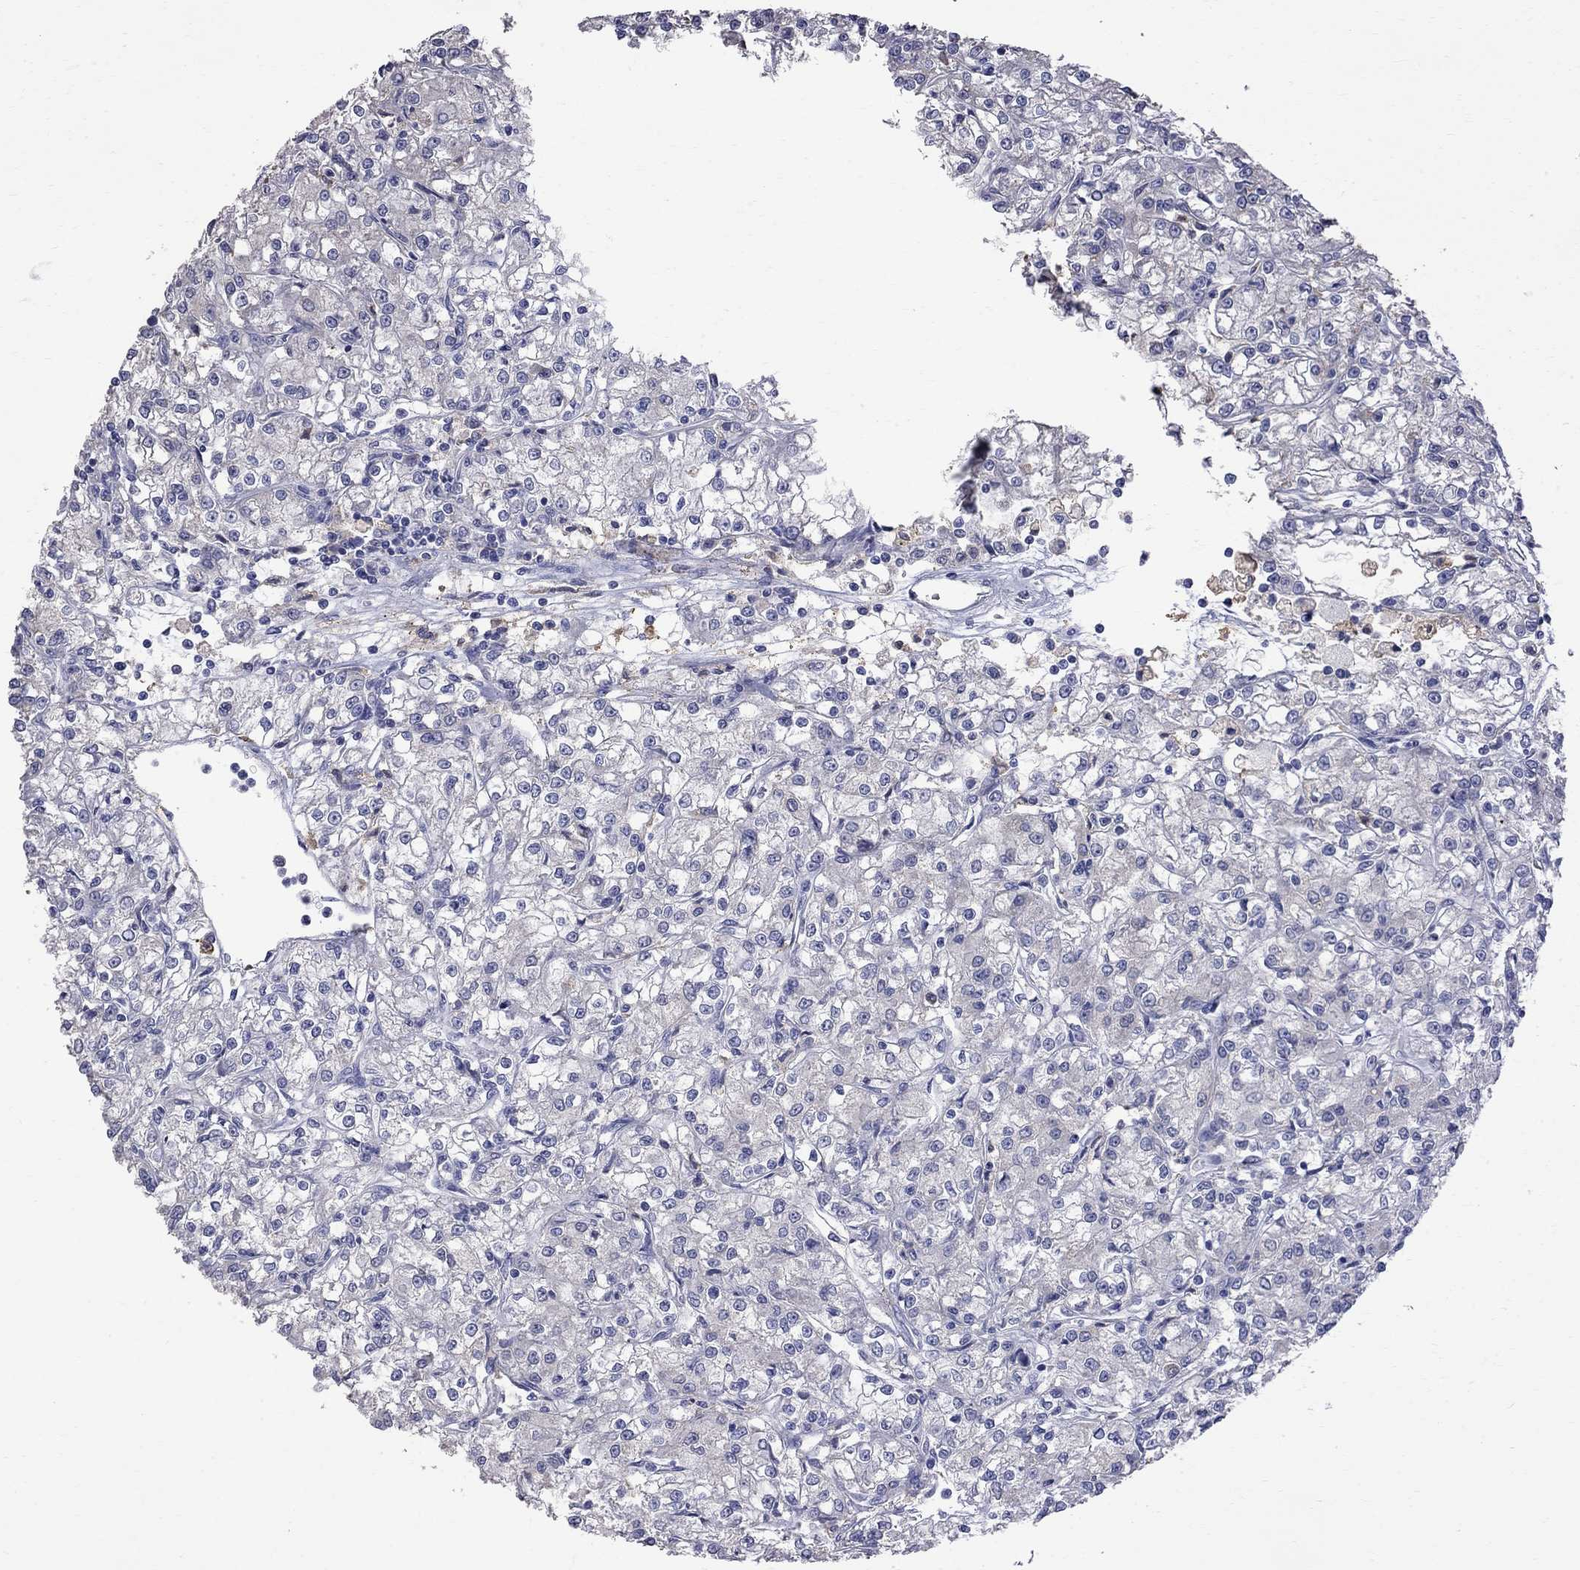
{"staining": {"intensity": "negative", "quantity": "none", "location": "none"}, "tissue": "renal cancer", "cell_type": "Tumor cells", "image_type": "cancer", "snomed": [{"axis": "morphology", "description": "Adenocarcinoma, NOS"}, {"axis": "topography", "description": "Kidney"}], "caption": "This is a image of immunohistochemistry staining of adenocarcinoma (renal), which shows no expression in tumor cells.", "gene": "CKAP2", "patient": {"sex": "female", "age": 59}}